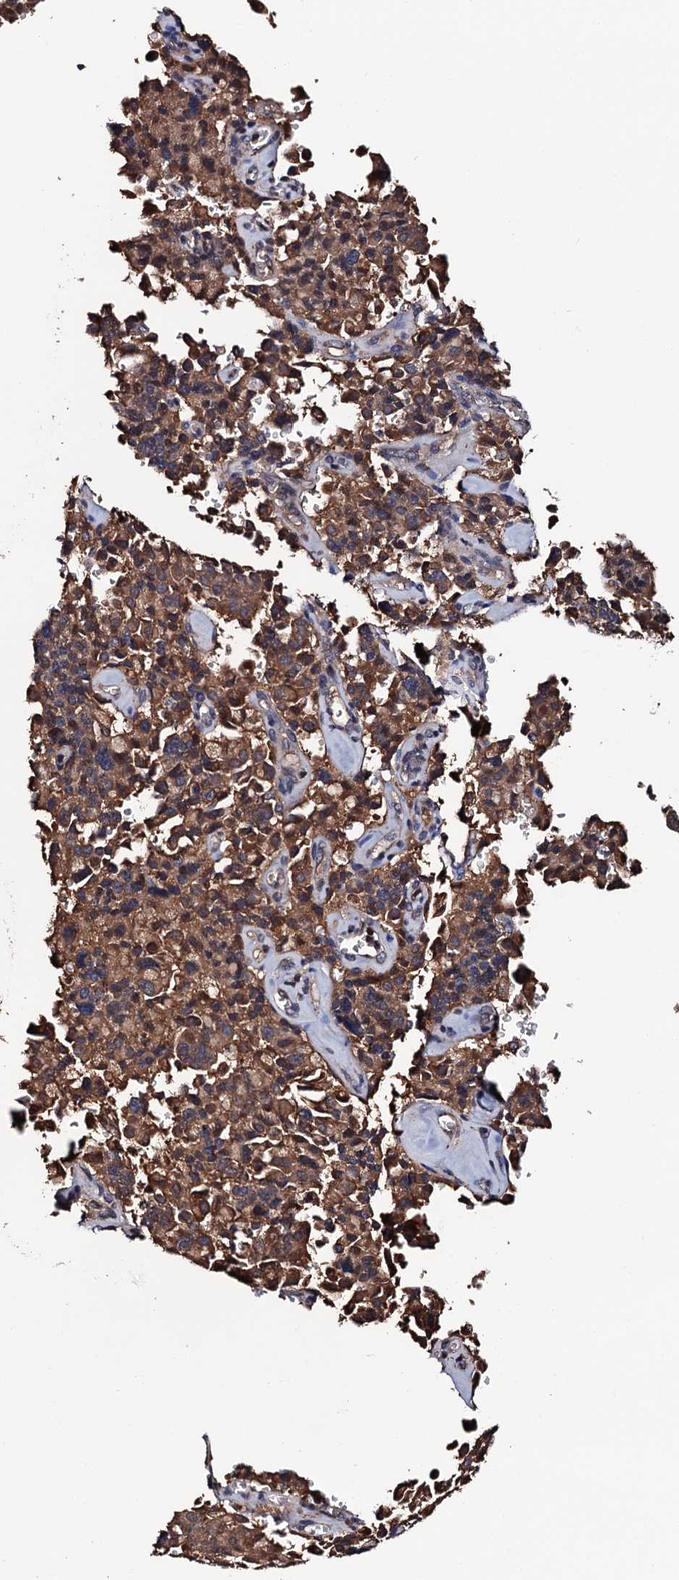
{"staining": {"intensity": "moderate", "quantity": ">75%", "location": "cytoplasmic/membranous"}, "tissue": "pancreatic cancer", "cell_type": "Tumor cells", "image_type": "cancer", "snomed": [{"axis": "morphology", "description": "Adenocarcinoma, NOS"}, {"axis": "topography", "description": "Pancreas"}], "caption": "Immunohistochemical staining of human pancreatic adenocarcinoma demonstrates moderate cytoplasmic/membranous protein positivity in about >75% of tumor cells.", "gene": "RGS11", "patient": {"sex": "male", "age": 65}}